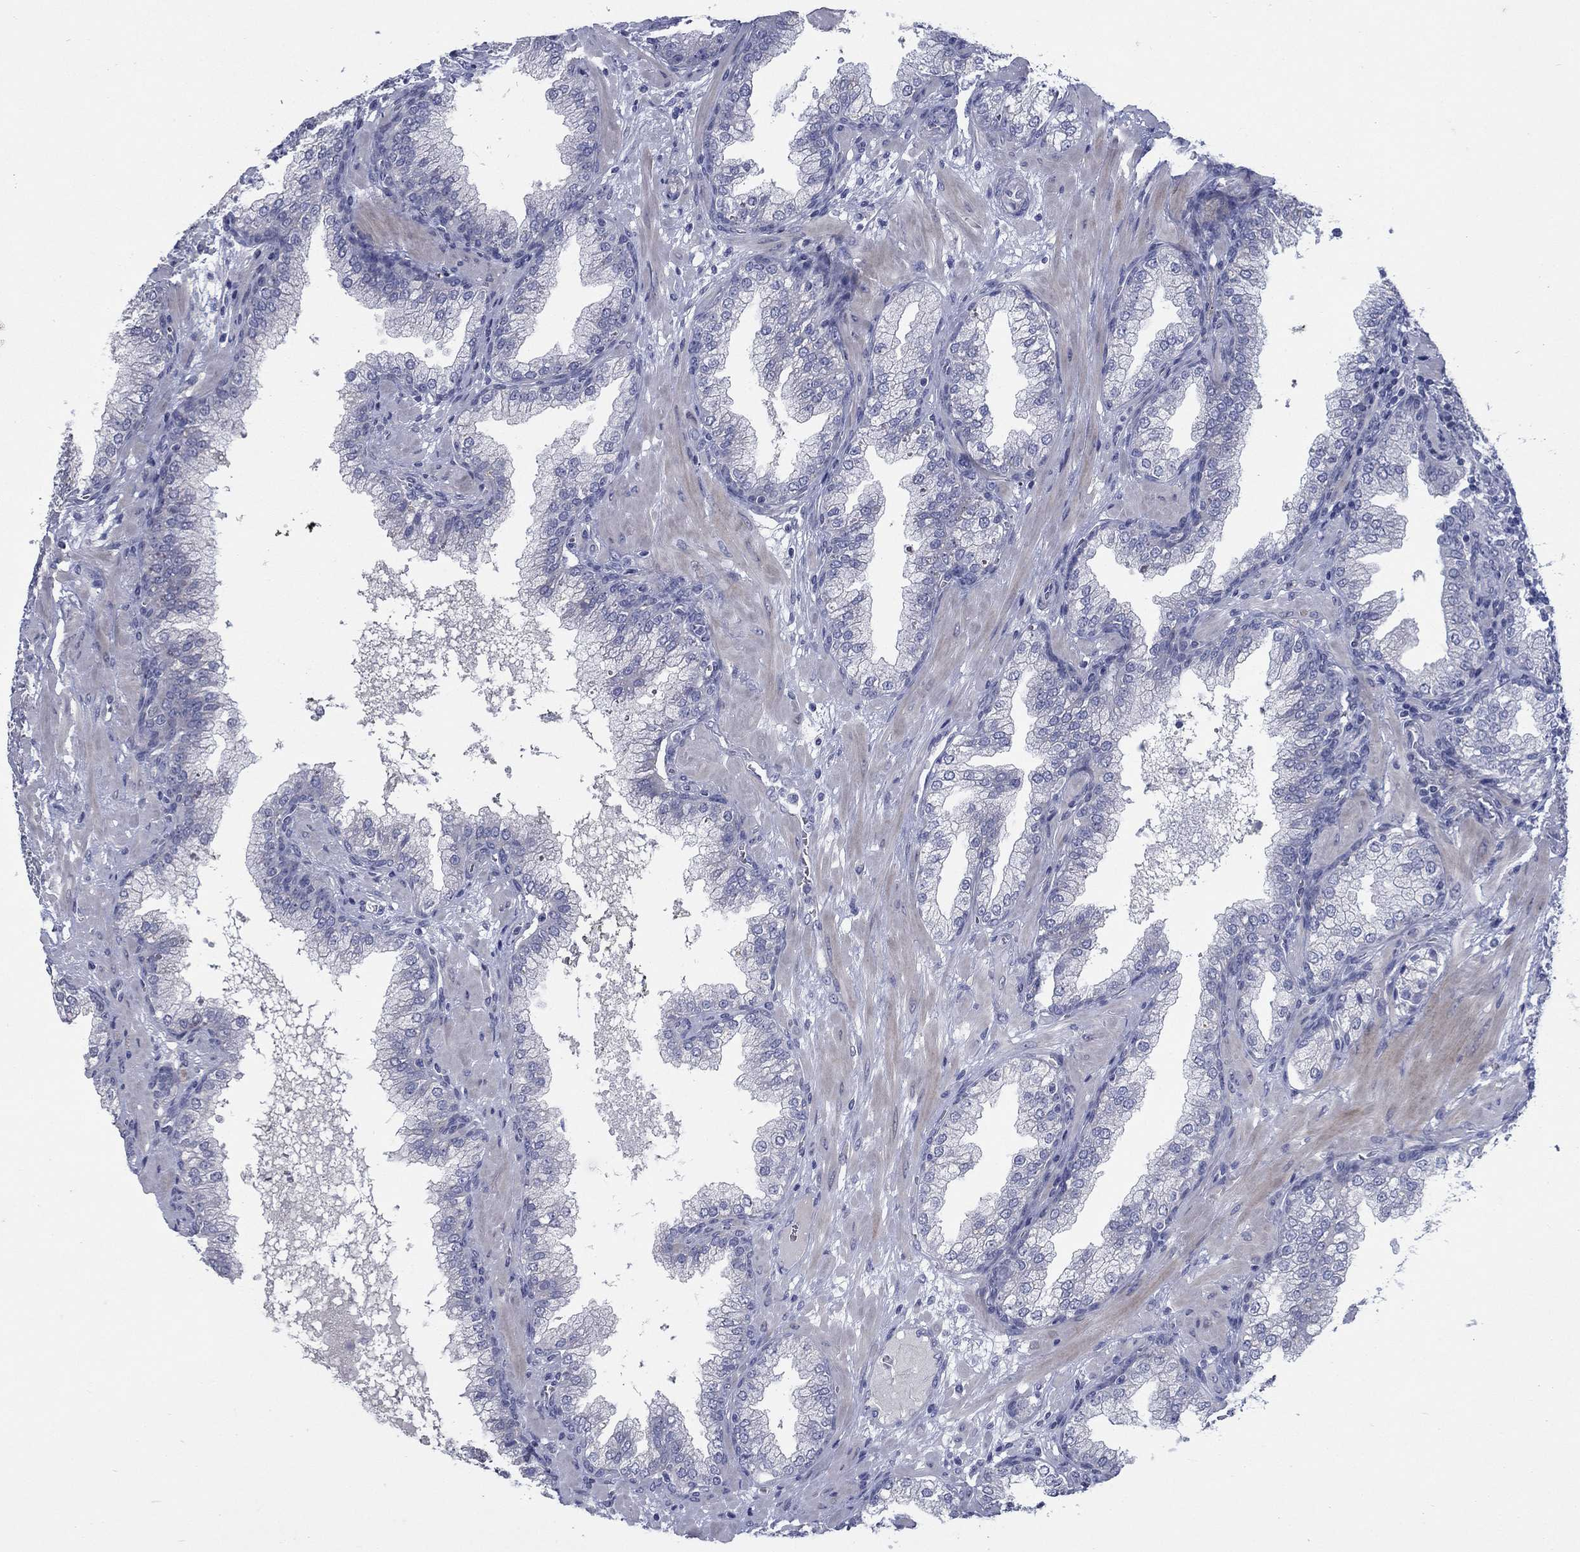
{"staining": {"intensity": "negative", "quantity": "none", "location": "none"}, "tissue": "prostate cancer", "cell_type": "Tumor cells", "image_type": "cancer", "snomed": [{"axis": "morphology", "description": "Adenocarcinoma, Low grade"}, {"axis": "topography", "description": "Prostate"}], "caption": "Immunohistochemistry (IHC) image of neoplastic tissue: prostate low-grade adenocarcinoma stained with DAB (3,3'-diaminobenzidine) shows no significant protein positivity in tumor cells.", "gene": "DNER", "patient": {"sex": "male", "age": 62}}